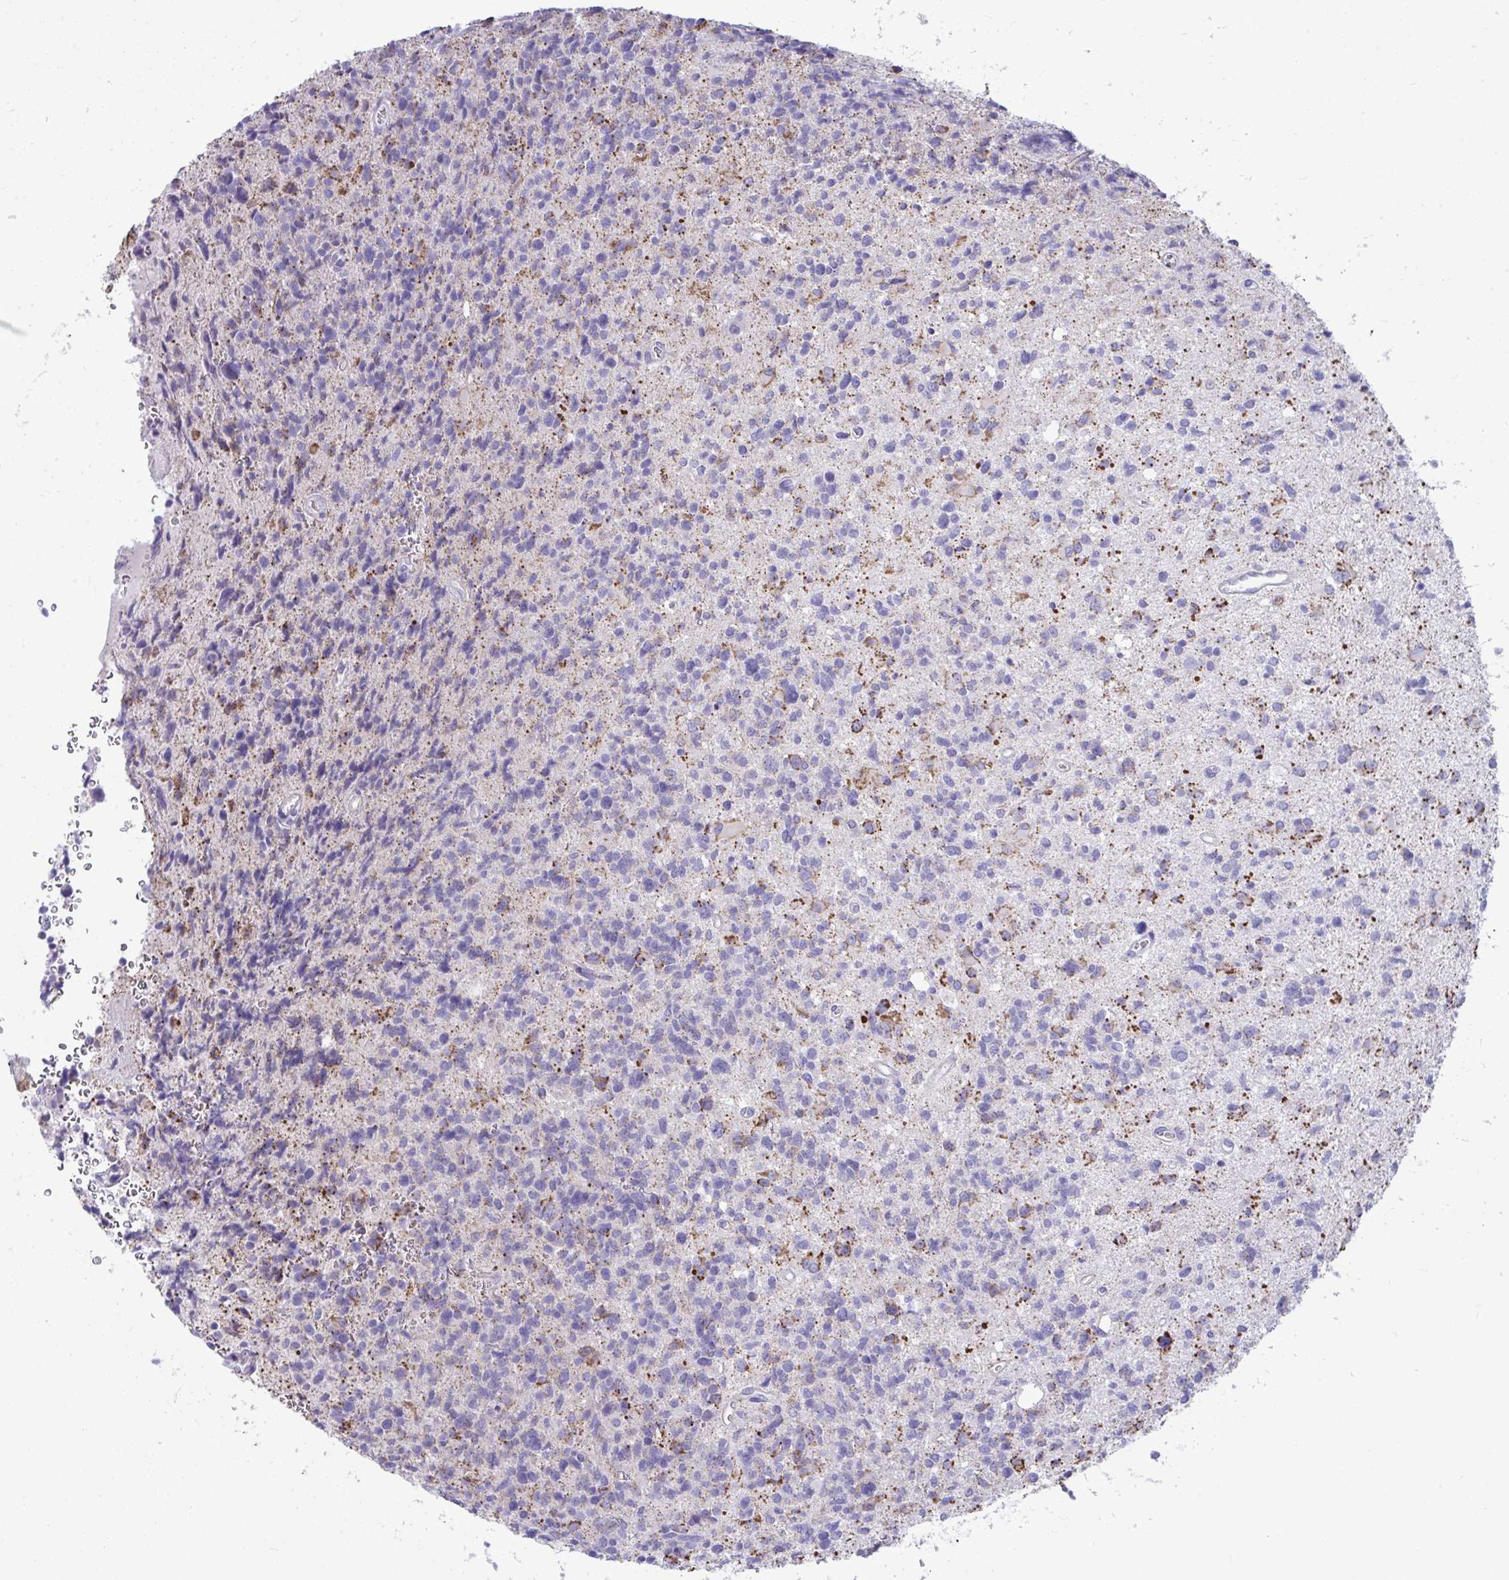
{"staining": {"intensity": "moderate", "quantity": "<25%", "location": "cytoplasmic/membranous"}, "tissue": "glioma", "cell_type": "Tumor cells", "image_type": "cancer", "snomed": [{"axis": "morphology", "description": "Glioma, malignant, High grade"}, {"axis": "topography", "description": "Brain"}], "caption": "This is an image of IHC staining of glioma, which shows moderate expression in the cytoplasmic/membranous of tumor cells.", "gene": "PLA2G12B", "patient": {"sex": "male", "age": 29}}